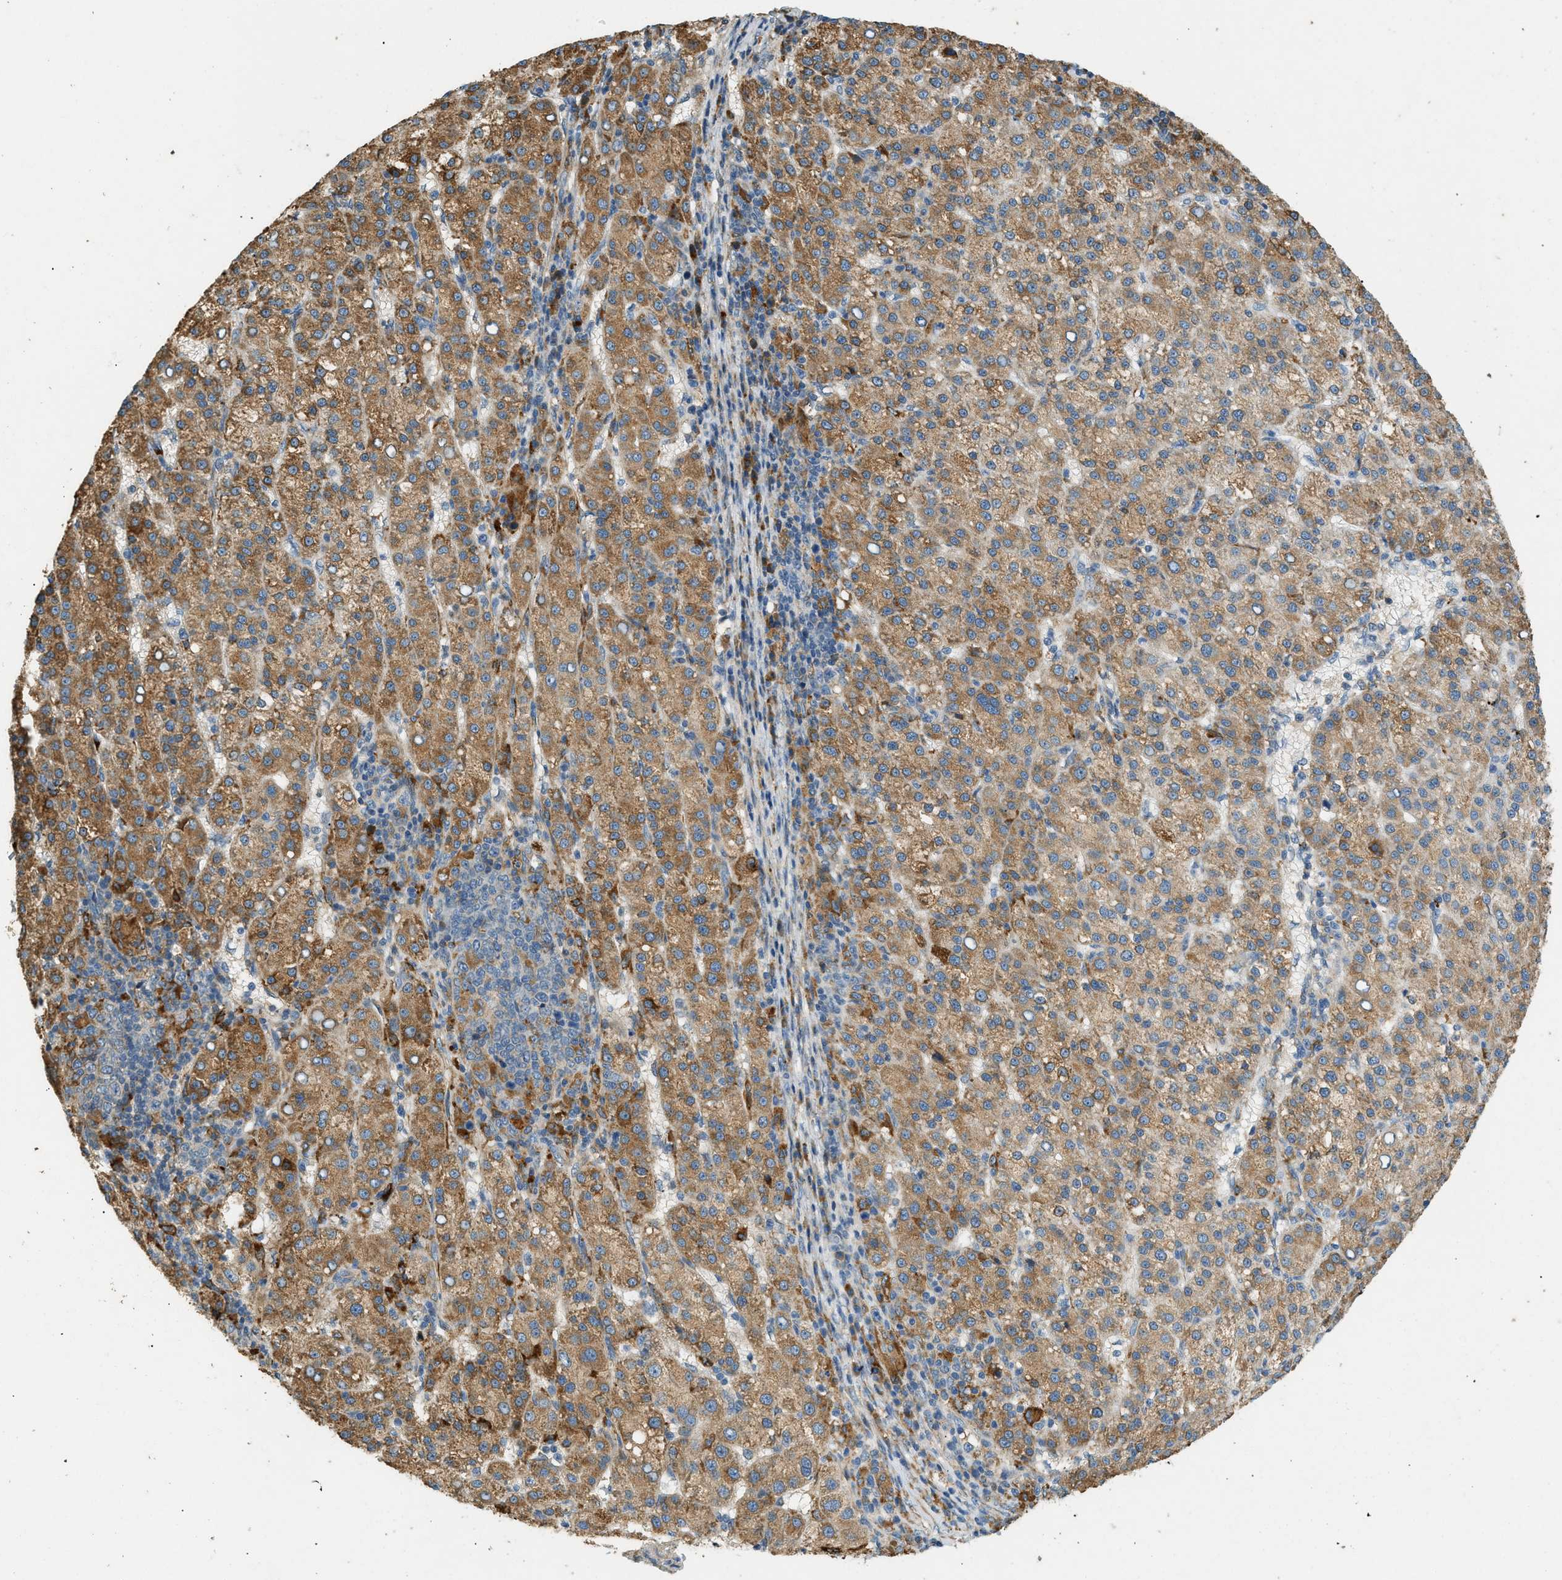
{"staining": {"intensity": "moderate", "quantity": ">75%", "location": "cytoplasmic/membranous"}, "tissue": "liver cancer", "cell_type": "Tumor cells", "image_type": "cancer", "snomed": [{"axis": "morphology", "description": "Carcinoma, Hepatocellular, NOS"}, {"axis": "topography", "description": "Liver"}], "caption": "Hepatocellular carcinoma (liver) was stained to show a protein in brown. There is medium levels of moderate cytoplasmic/membranous positivity in about >75% of tumor cells. Nuclei are stained in blue.", "gene": "CTSB", "patient": {"sex": "female", "age": 58}}